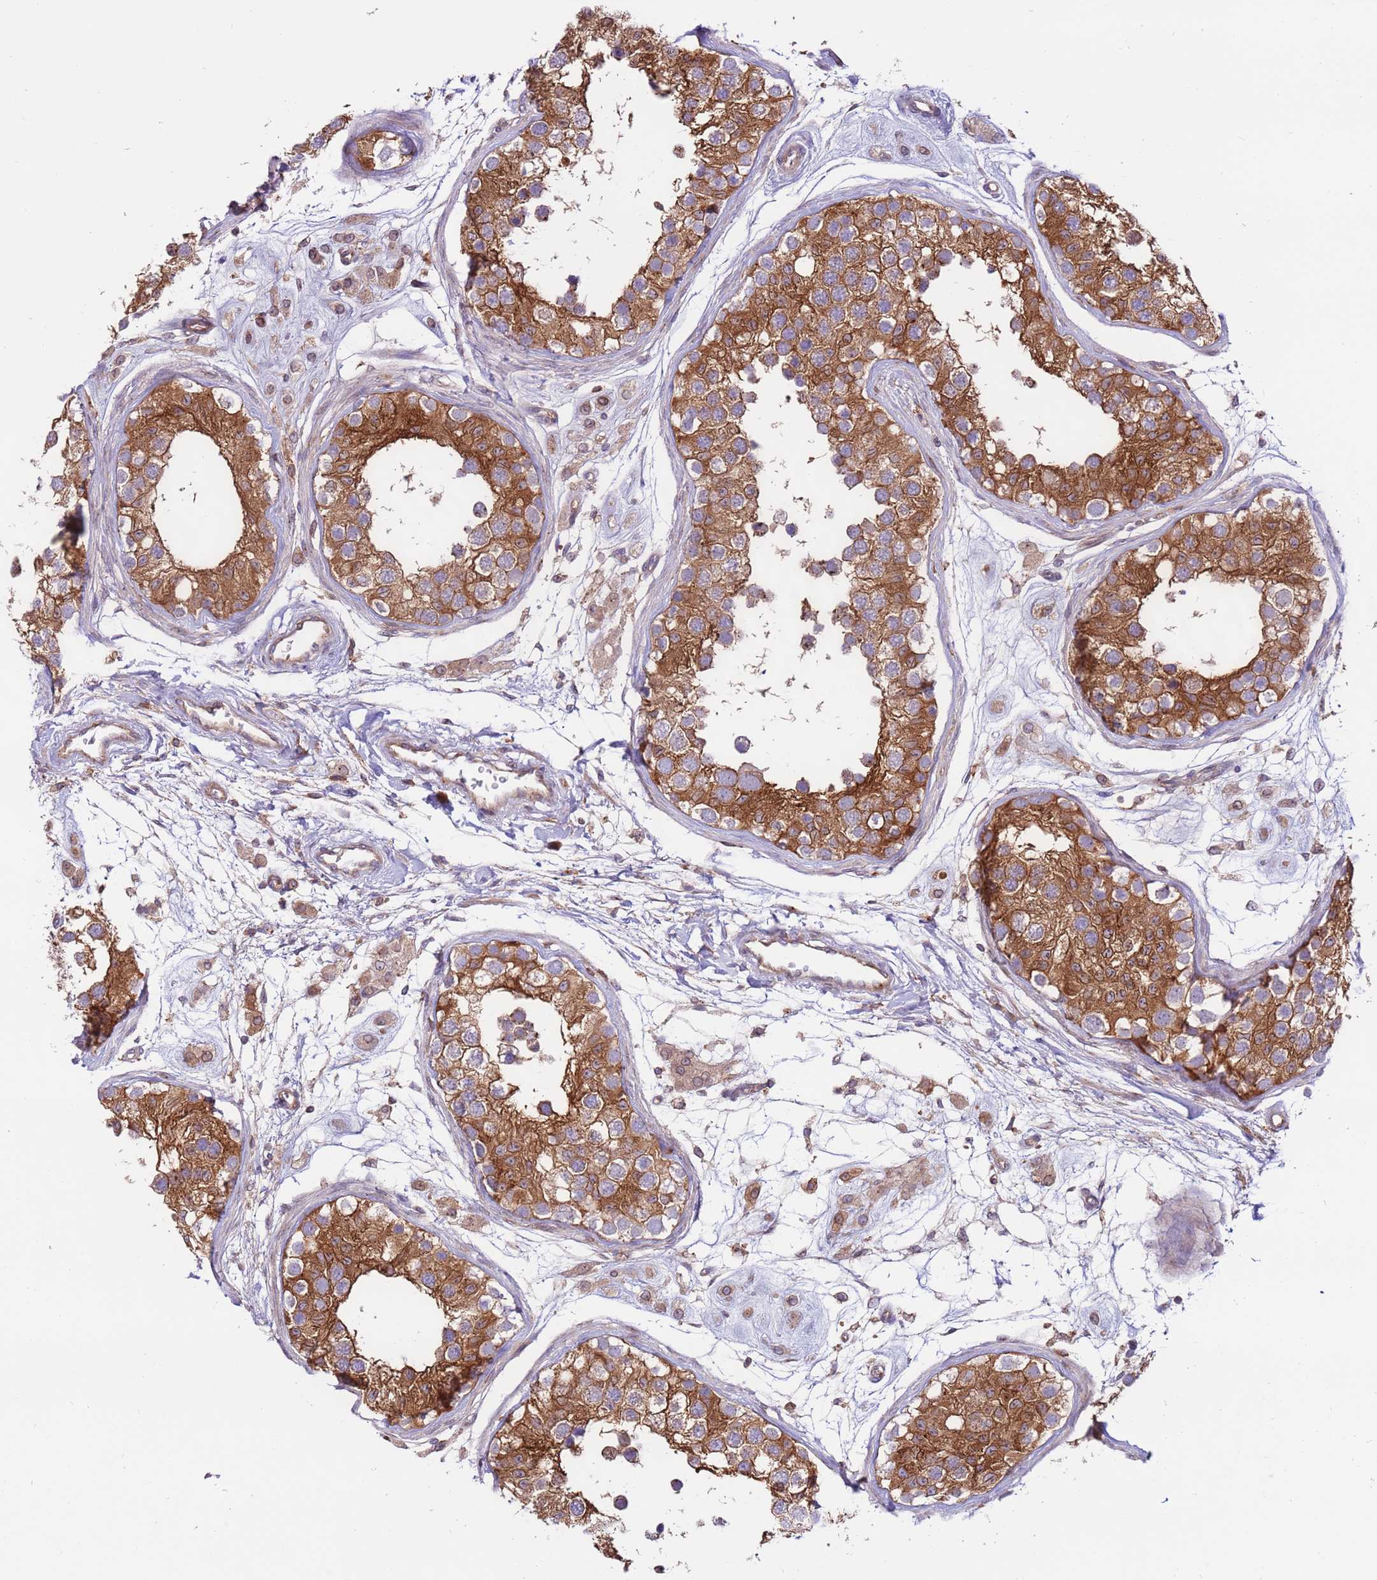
{"staining": {"intensity": "moderate", "quantity": ">75%", "location": "cytoplasmic/membranous"}, "tissue": "testis", "cell_type": "Cells in seminiferous ducts", "image_type": "normal", "snomed": [{"axis": "morphology", "description": "Normal tissue, NOS"}, {"axis": "morphology", "description": "Adenocarcinoma, metastatic, NOS"}, {"axis": "topography", "description": "Testis"}], "caption": "This is an image of immunohistochemistry staining of unremarkable testis, which shows moderate staining in the cytoplasmic/membranous of cells in seminiferous ducts.", "gene": "DDX19B", "patient": {"sex": "male", "age": 26}}